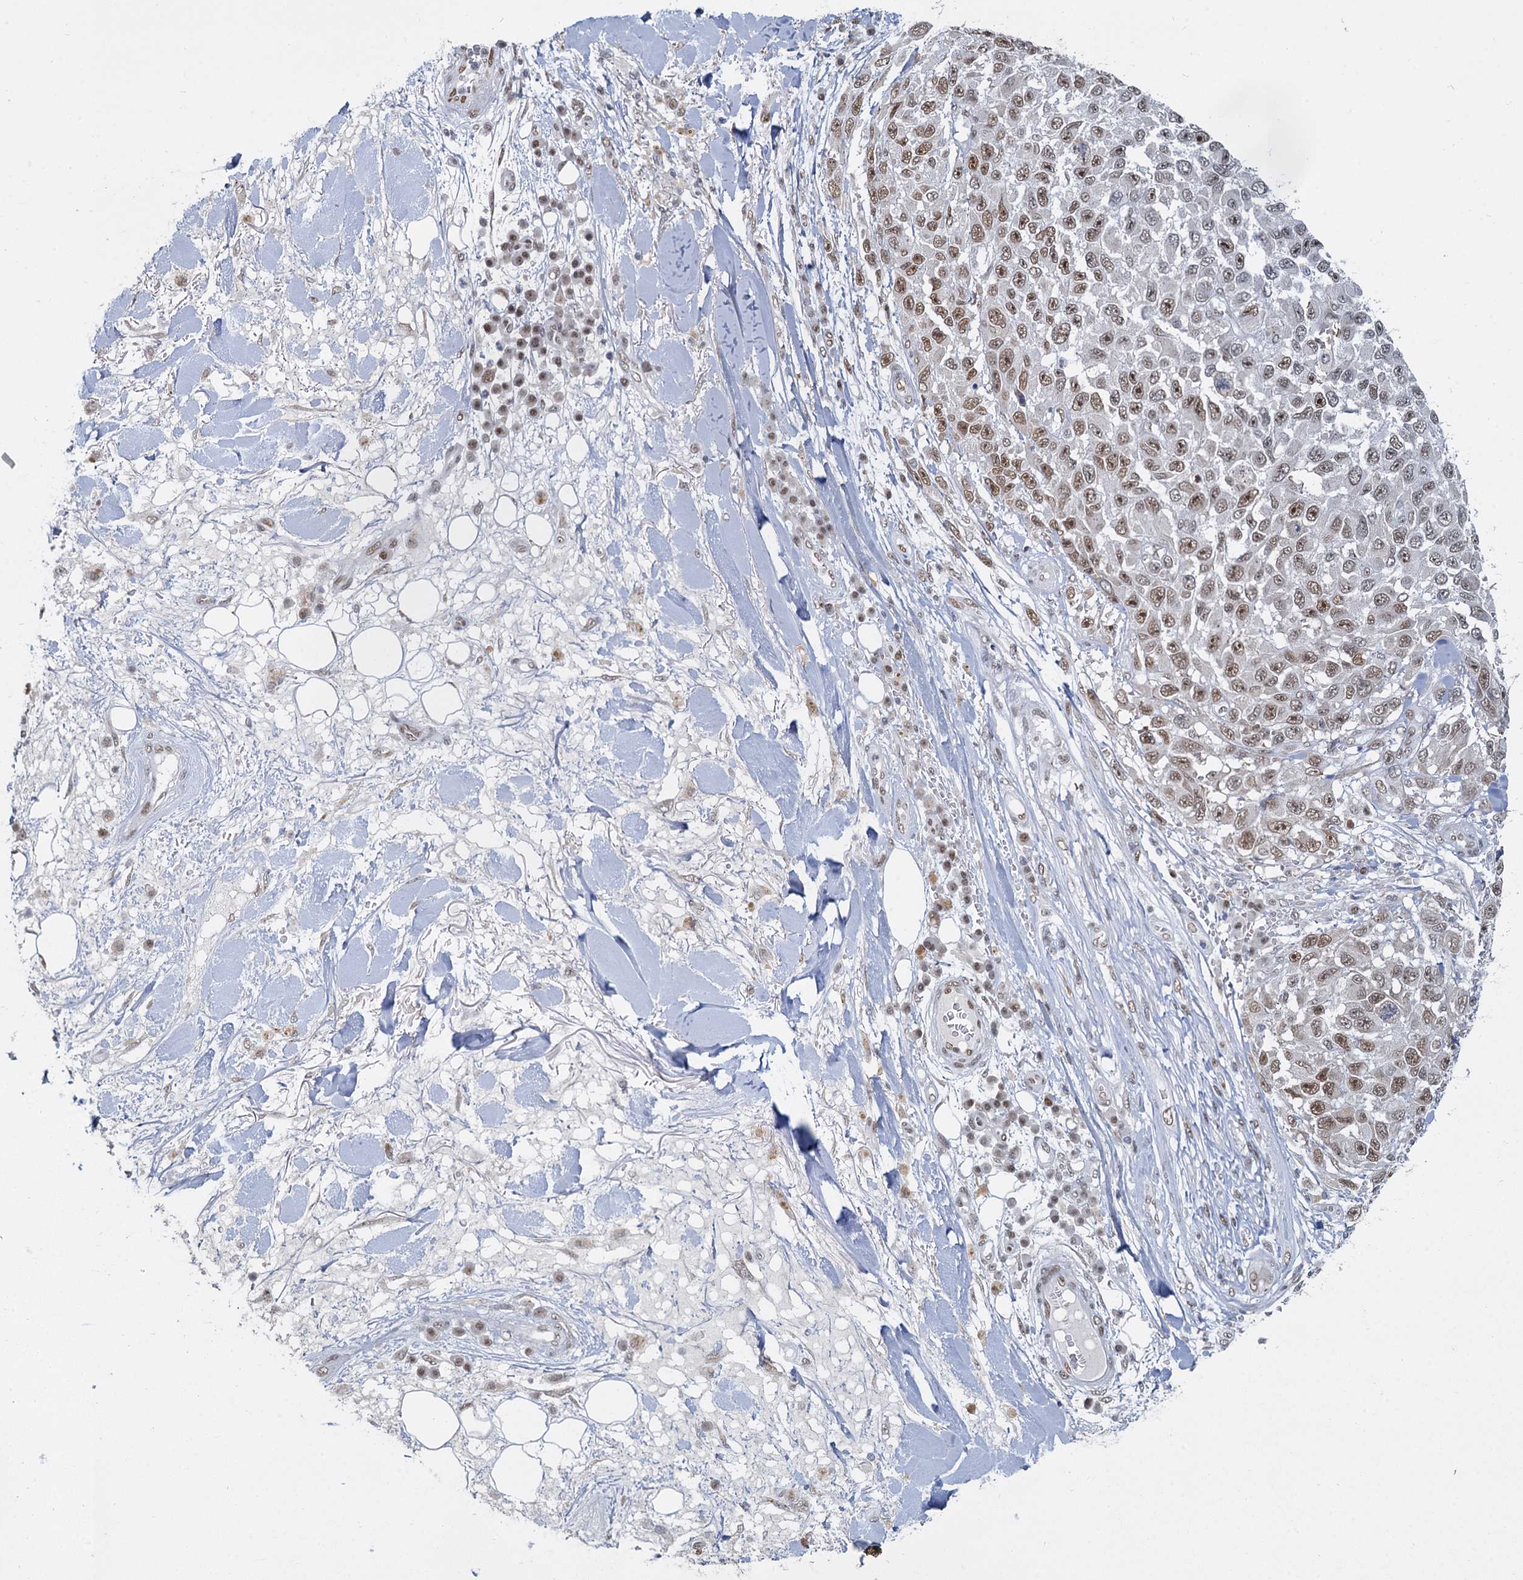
{"staining": {"intensity": "moderate", "quantity": ">75%", "location": "nuclear"}, "tissue": "melanoma", "cell_type": "Tumor cells", "image_type": "cancer", "snomed": [{"axis": "morphology", "description": "Normal tissue, NOS"}, {"axis": "morphology", "description": "Malignant melanoma, NOS"}, {"axis": "topography", "description": "Skin"}], "caption": "Immunohistochemistry (DAB) staining of human melanoma demonstrates moderate nuclear protein positivity in about >75% of tumor cells. (IHC, brightfield microscopy, high magnification).", "gene": "RPRD1A", "patient": {"sex": "female", "age": 96}}